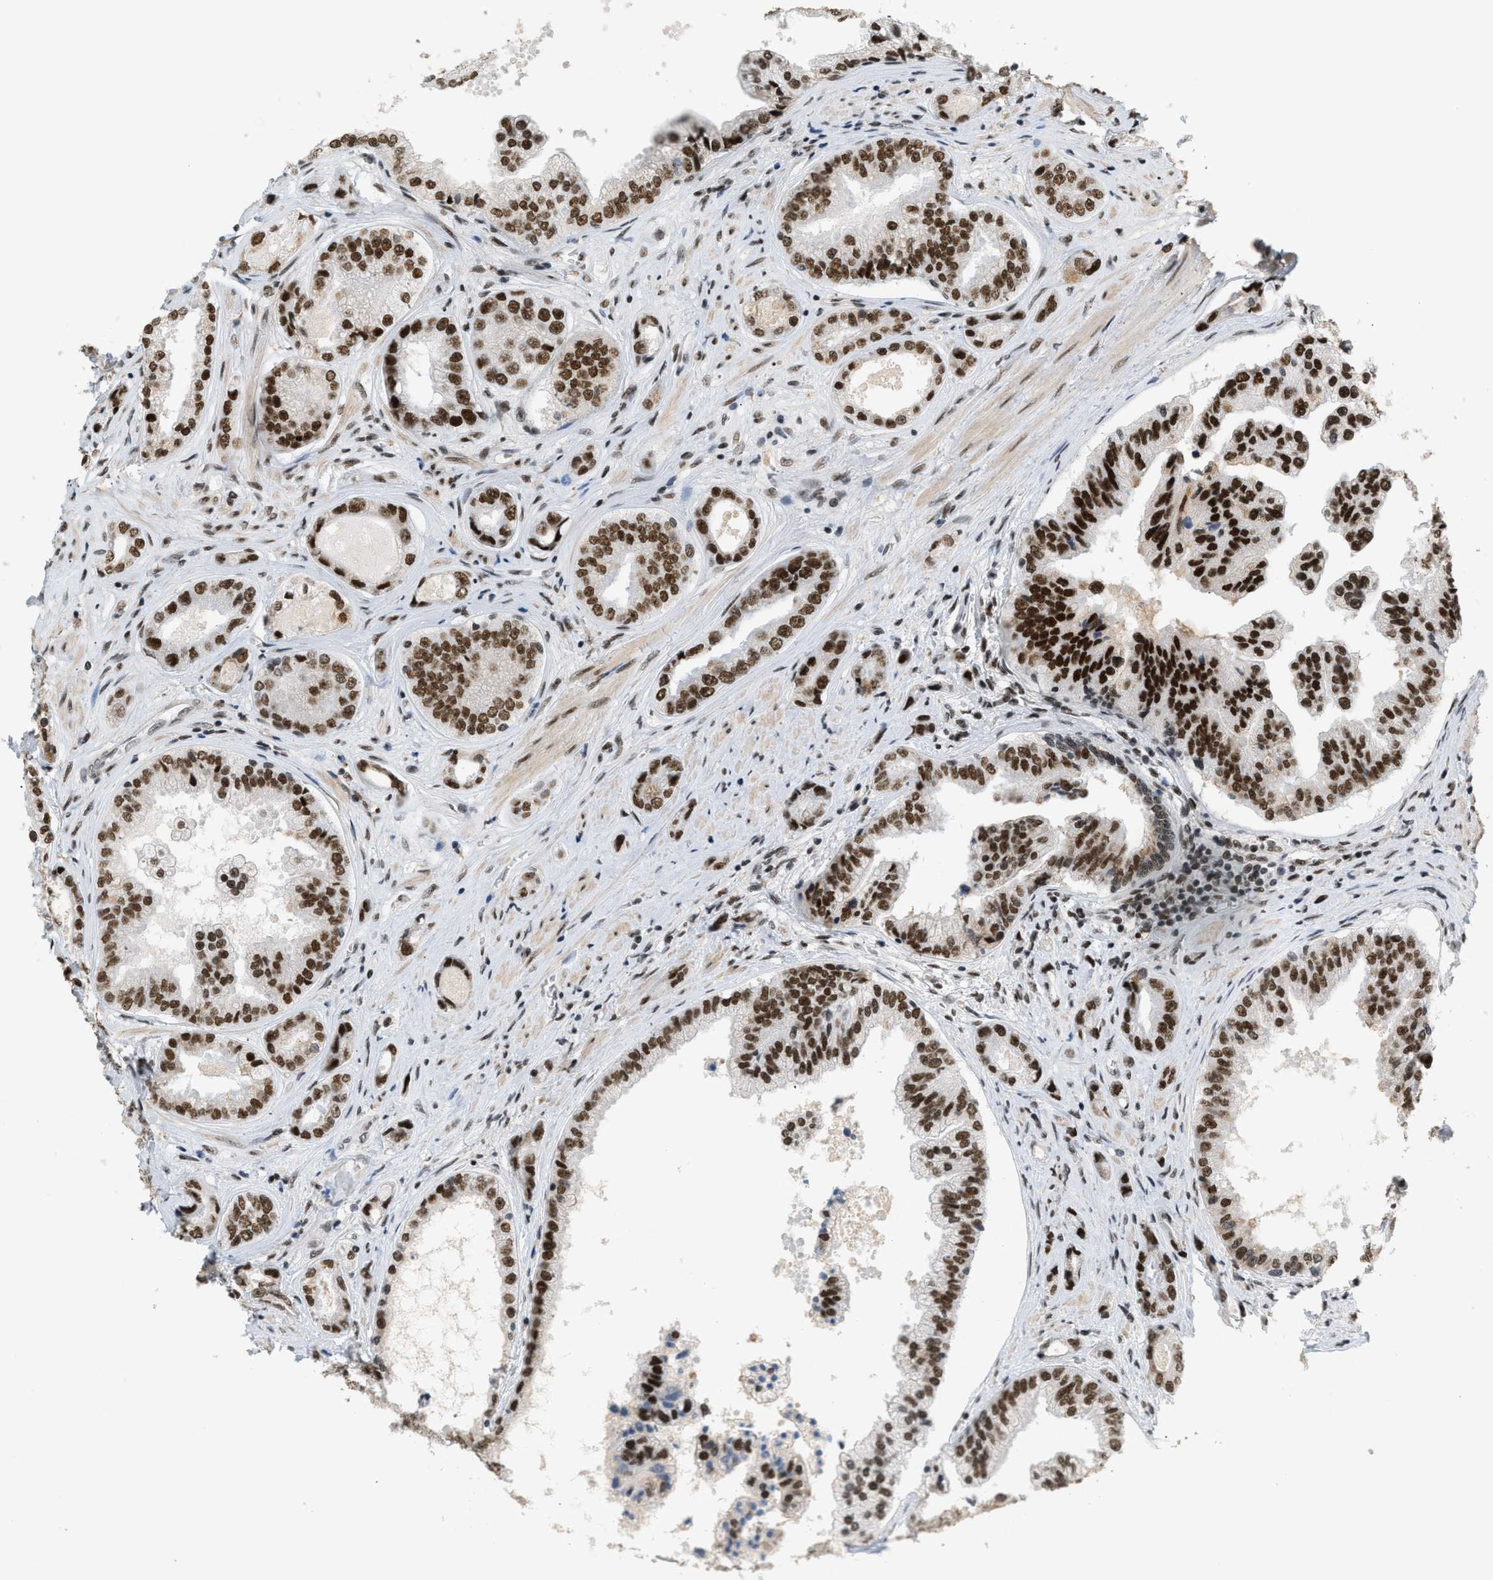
{"staining": {"intensity": "strong", "quantity": ">75%", "location": "nuclear"}, "tissue": "prostate cancer", "cell_type": "Tumor cells", "image_type": "cancer", "snomed": [{"axis": "morphology", "description": "Adenocarcinoma, High grade"}, {"axis": "topography", "description": "Prostate"}], "caption": "Strong nuclear positivity for a protein is seen in about >75% of tumor cells of prostate cancer (high-grade adenocarcinoma) using immunohistochemistry.", "gene": "SMARCB1", "patient": {"sex": "male", "age": 61}}